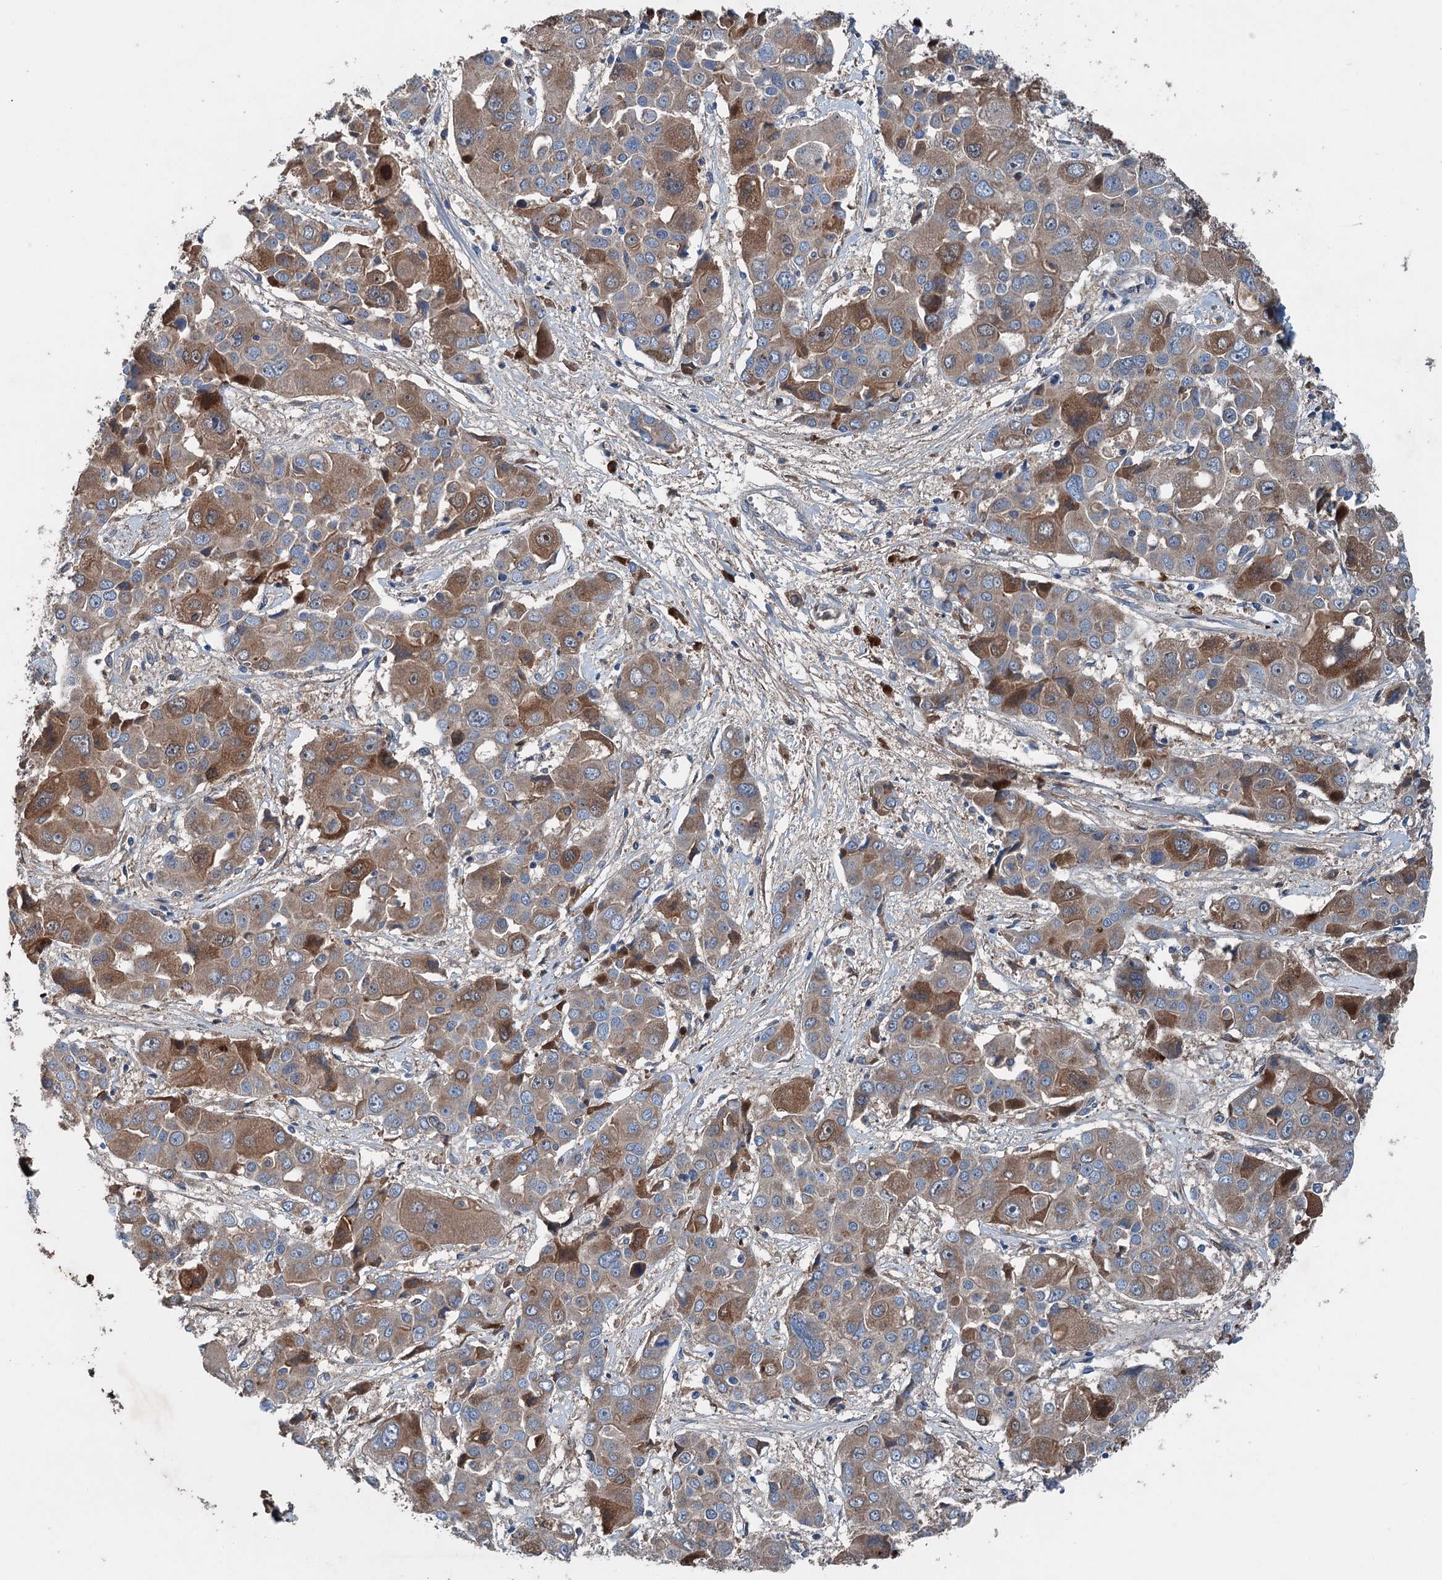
{"staining": {"intensity": "moderate", "quantity": "25%-75%", "location": "cytoplasmic/membranous"}, "tissue": "liver cancer", "cell_type": "Tumor cells", "image_type": "cancer", "snomed": [{"axis": "morphology", "description": "Cholangiocarcinoma"}, {"axis": "topography", "description": "Liver"}], "caption": "Liver cholangiocarcinoma stained for a protein (brown) reveals moderate cytoplasmic/membranous positive positivity in approximately 25%-75% of tumor cells.", "gene": "PDSS1", "patient": {"sex": "male", "age": 67}}